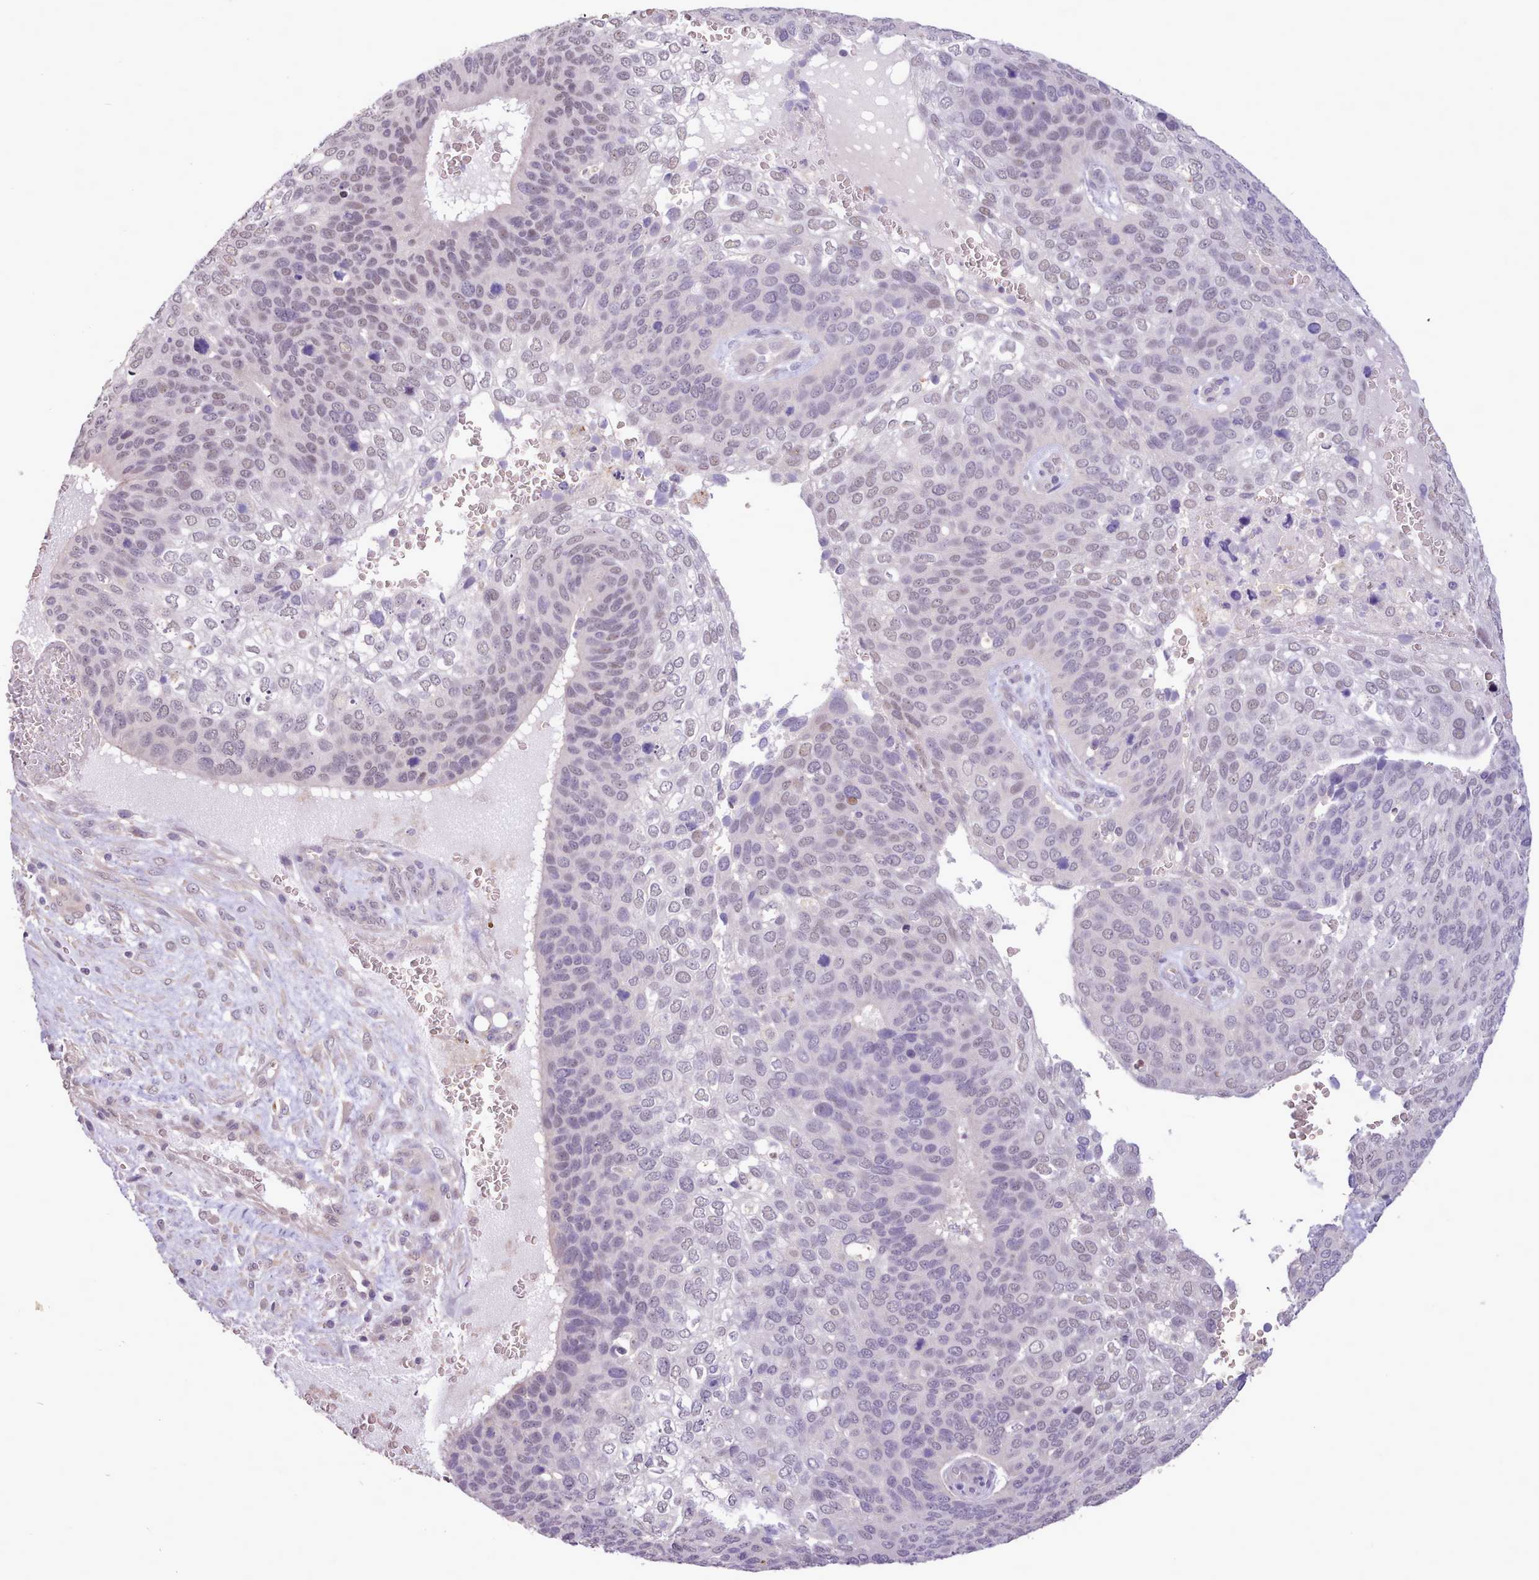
{"staining": {"intensity": "weak", "quantity": "<25%", "location": "nuclear"}, "tissue": "skin cancer", "cell_type": "Tumor cells", "image_type": "cancer", "snomed": [{"axis": "morphology", "description": "Basal cell carcinoma"}, {"axis": "topography", "description": "Skin"}], "caption": "IHC photomicrograph of neoplastic tissue: skin basal cell carcinoma stained with DAB demonstrates no significant protein positivity in tumor cells.", "gene": "ZNF607", "patient": {"sex": "female", "age": 74}}